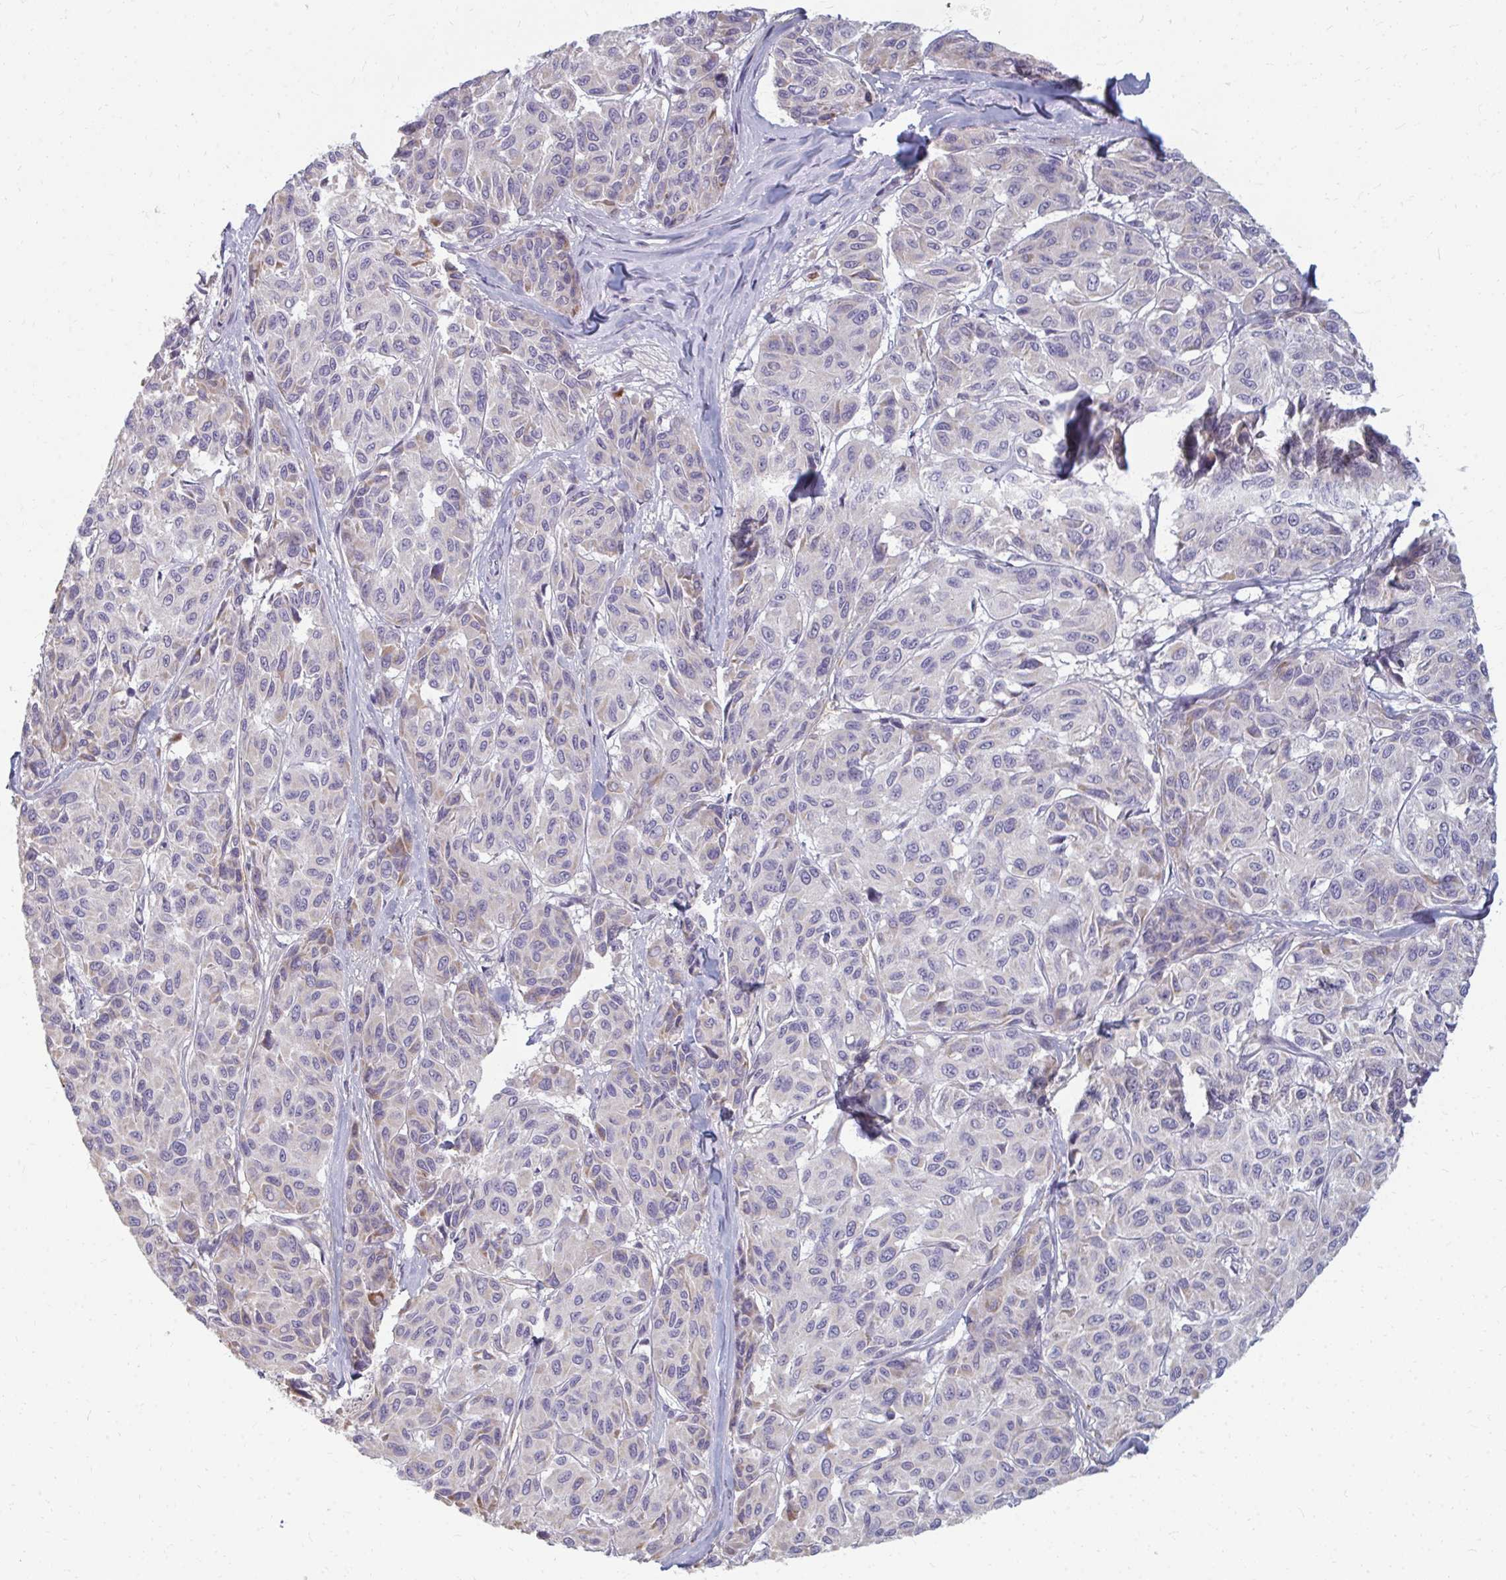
{"staining": {"intensity": "negative", "quantity": "none", "location": "none"}, "tissue": "melanoma", "cell_type": "Tumor cells", "image_type": "cancer", "snomed": [{"axis": "morphology", "description": "Malignant melanoma, NOS"}, {"axis": "topography", "description": "Skin"}], "caption": "The immunohistochemistry histopathology image has no significant staining in tumor cells of melanoma tissue.", "gene": "RAB33A", "patient": {"sex": "female", "age": 66}}